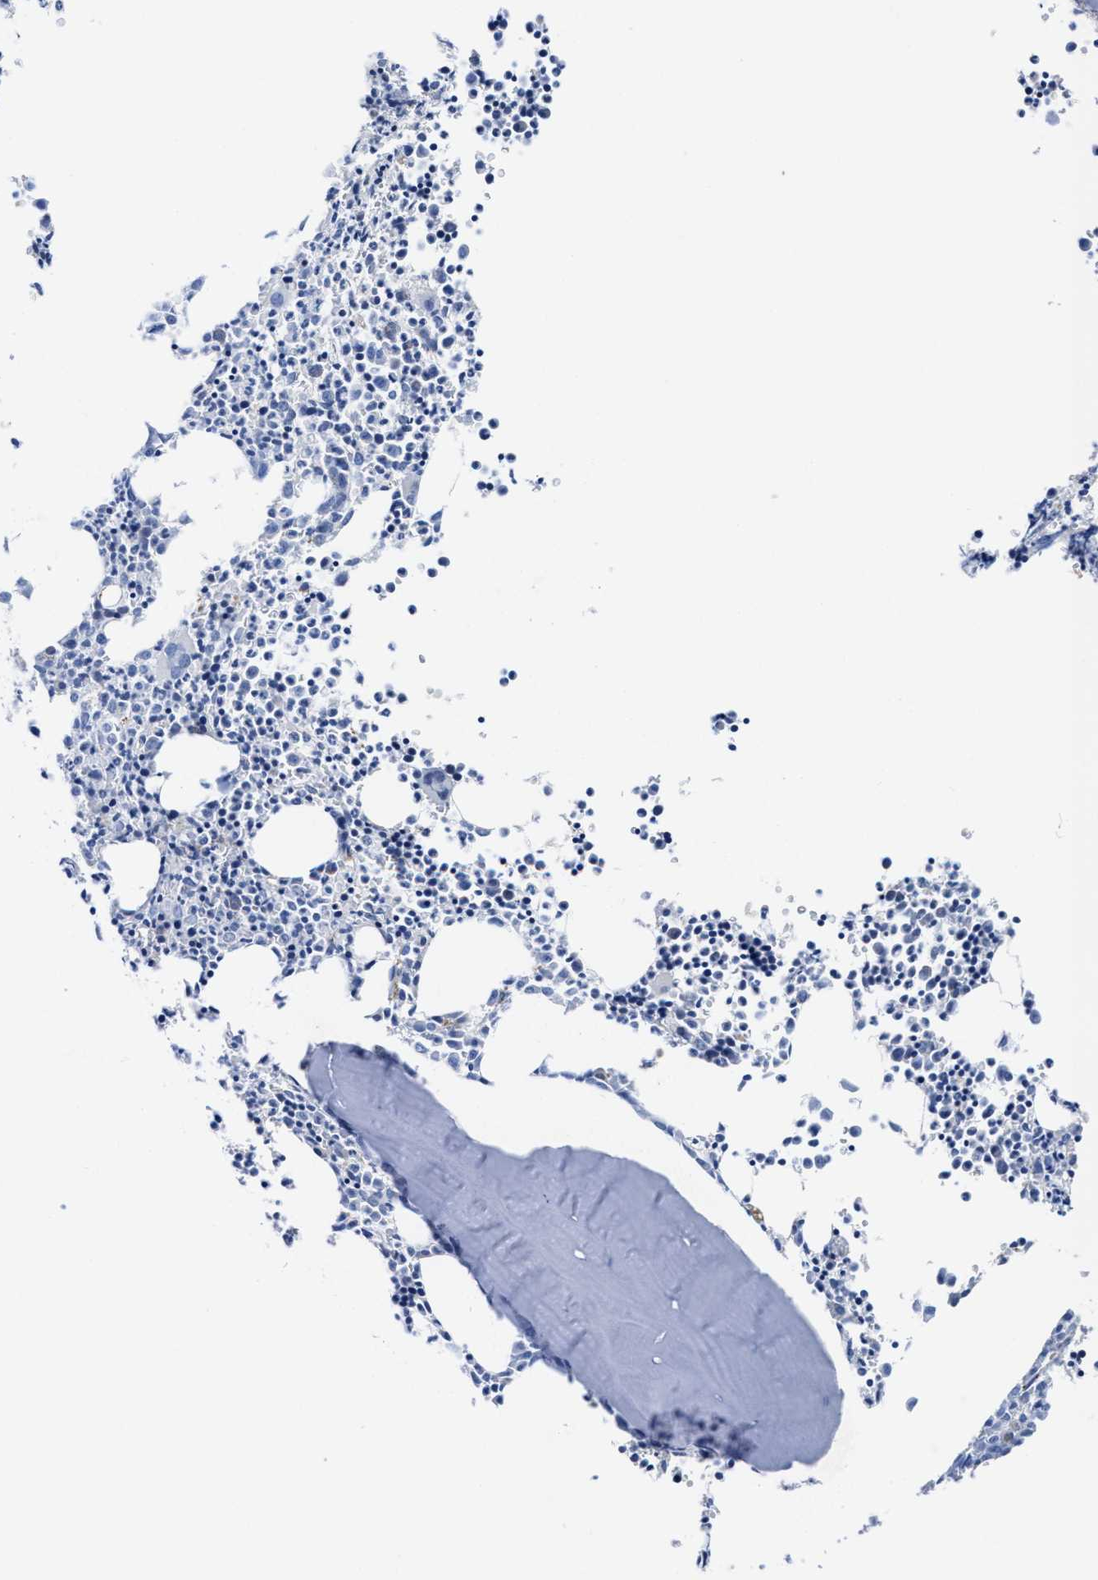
{"staining": {"intensity": "weak", "quantity": "25%-75%", "location": "cytoplasmic/membranous"}, "tissue": "bone marrow", "cell_type": "Hematopoietic cells", "image_type": "normal", "snomed": [{"axis": "morphology", "description": "Normal tissue, NOS"}, {"axis": "morphology", "description": "Inflammation, NOS"}, {"axis": "topography", "description": "Bone marrow"}], "caption": "Immunohistochemistry (IHC) histopathology image of normal bone marrow: bone marrow stained using immunohistochemistry (IHC) shows low levels of weak protein expression localized specifically in the cytoplasmic/membranous of hematopoietic cells, appearing as a cytoplasmic/membranous brown color.", "gene": "DHRS13", "patient": {"sex": "male", "age": 31}}